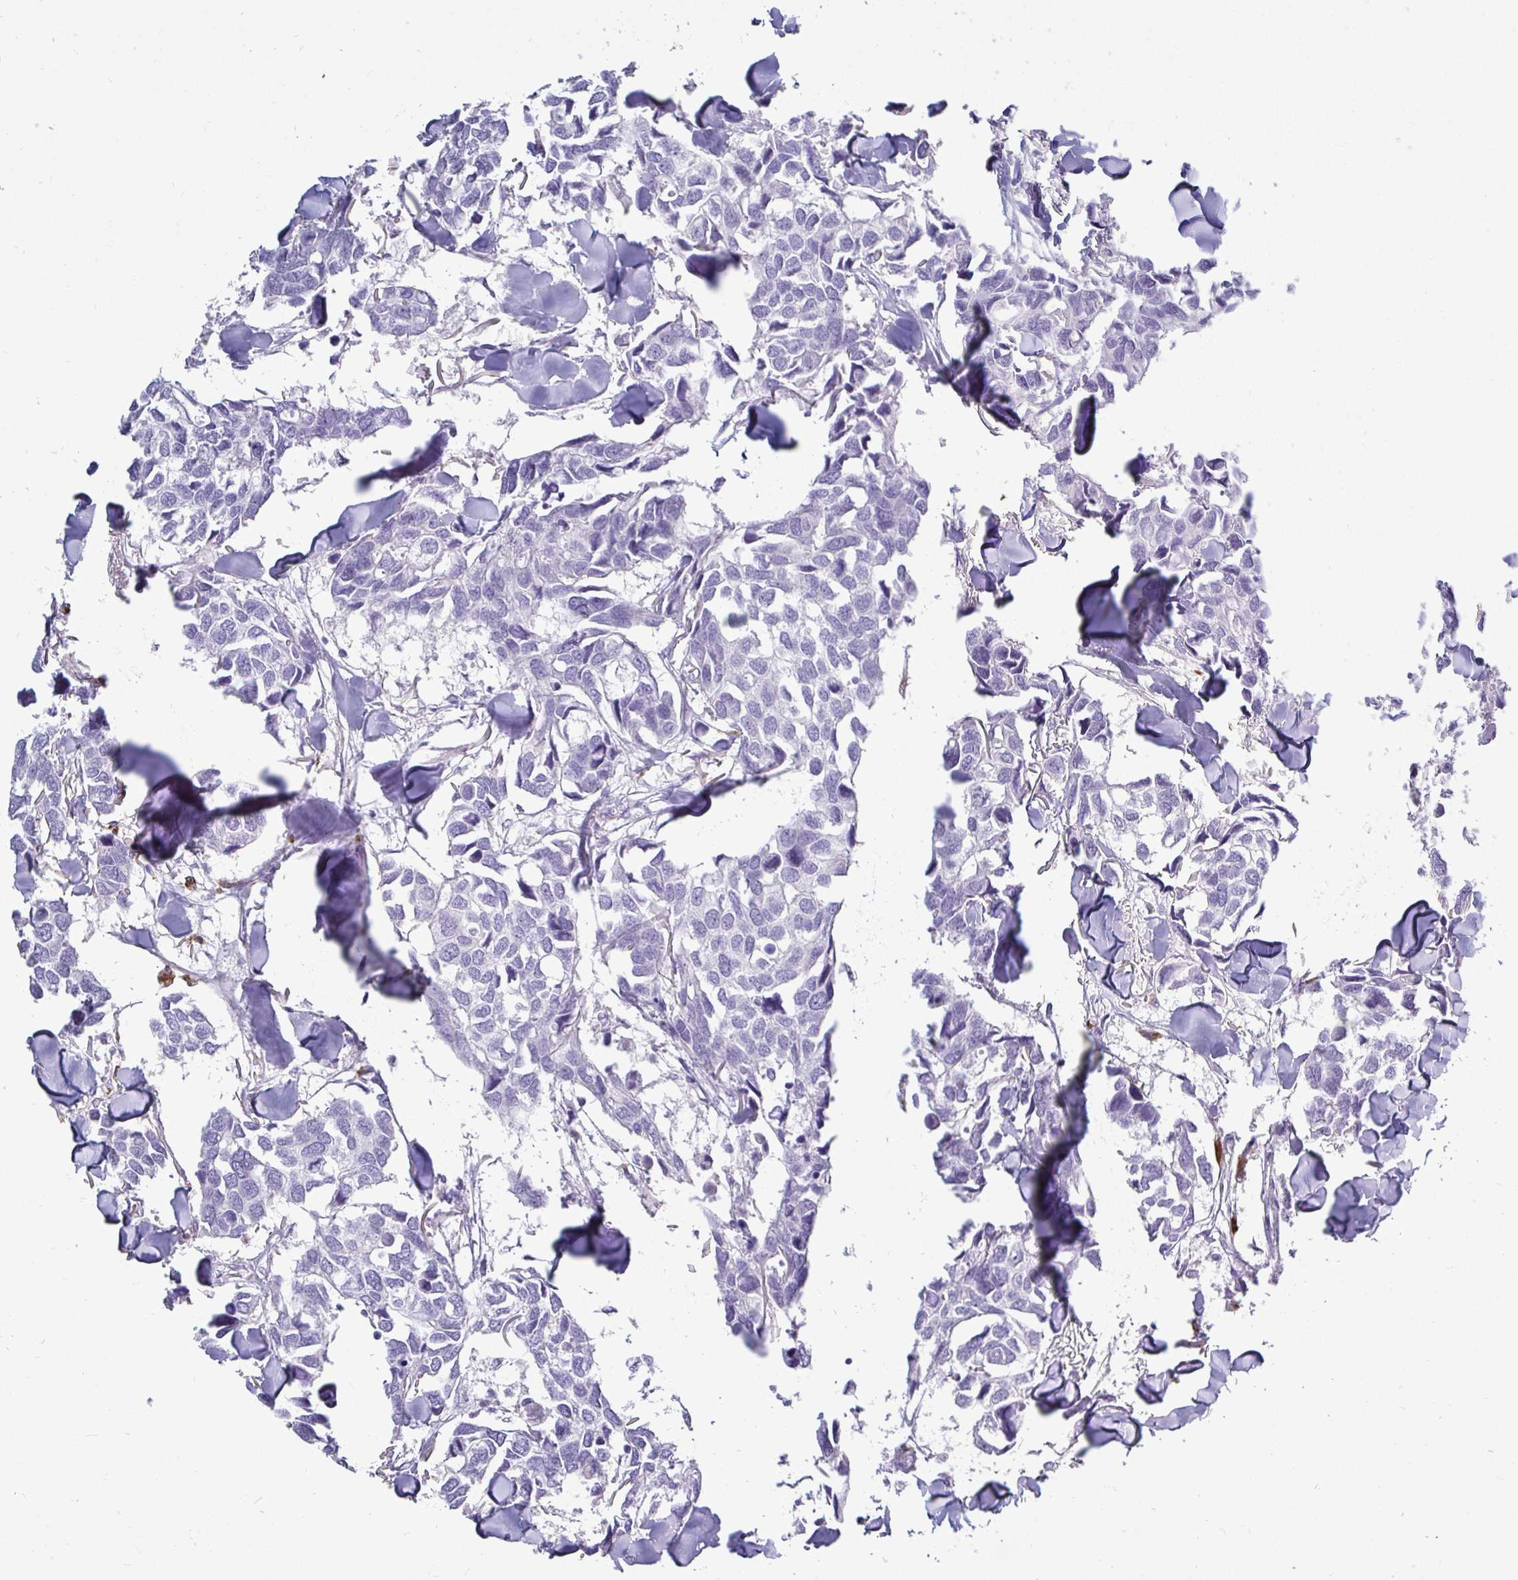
{"staining": {"intensity": "negative", "quantity": "none", "location": "none"}, "tissue": "breast cancer", "cell_type": "Tumor cells", "image_type": "cancer", "snomed": [{"axis": "morphology", "description": "Duct carcinoma"}, {"axis": "topography", "description": "Breast"}], "caption": "Immunohistochemistry image of human breast cancer stained for a protein (brown), which exhibits no expression in tumor cells.", "gene": "CTSZ", "patient": {"sex": "female", "age": 83}}